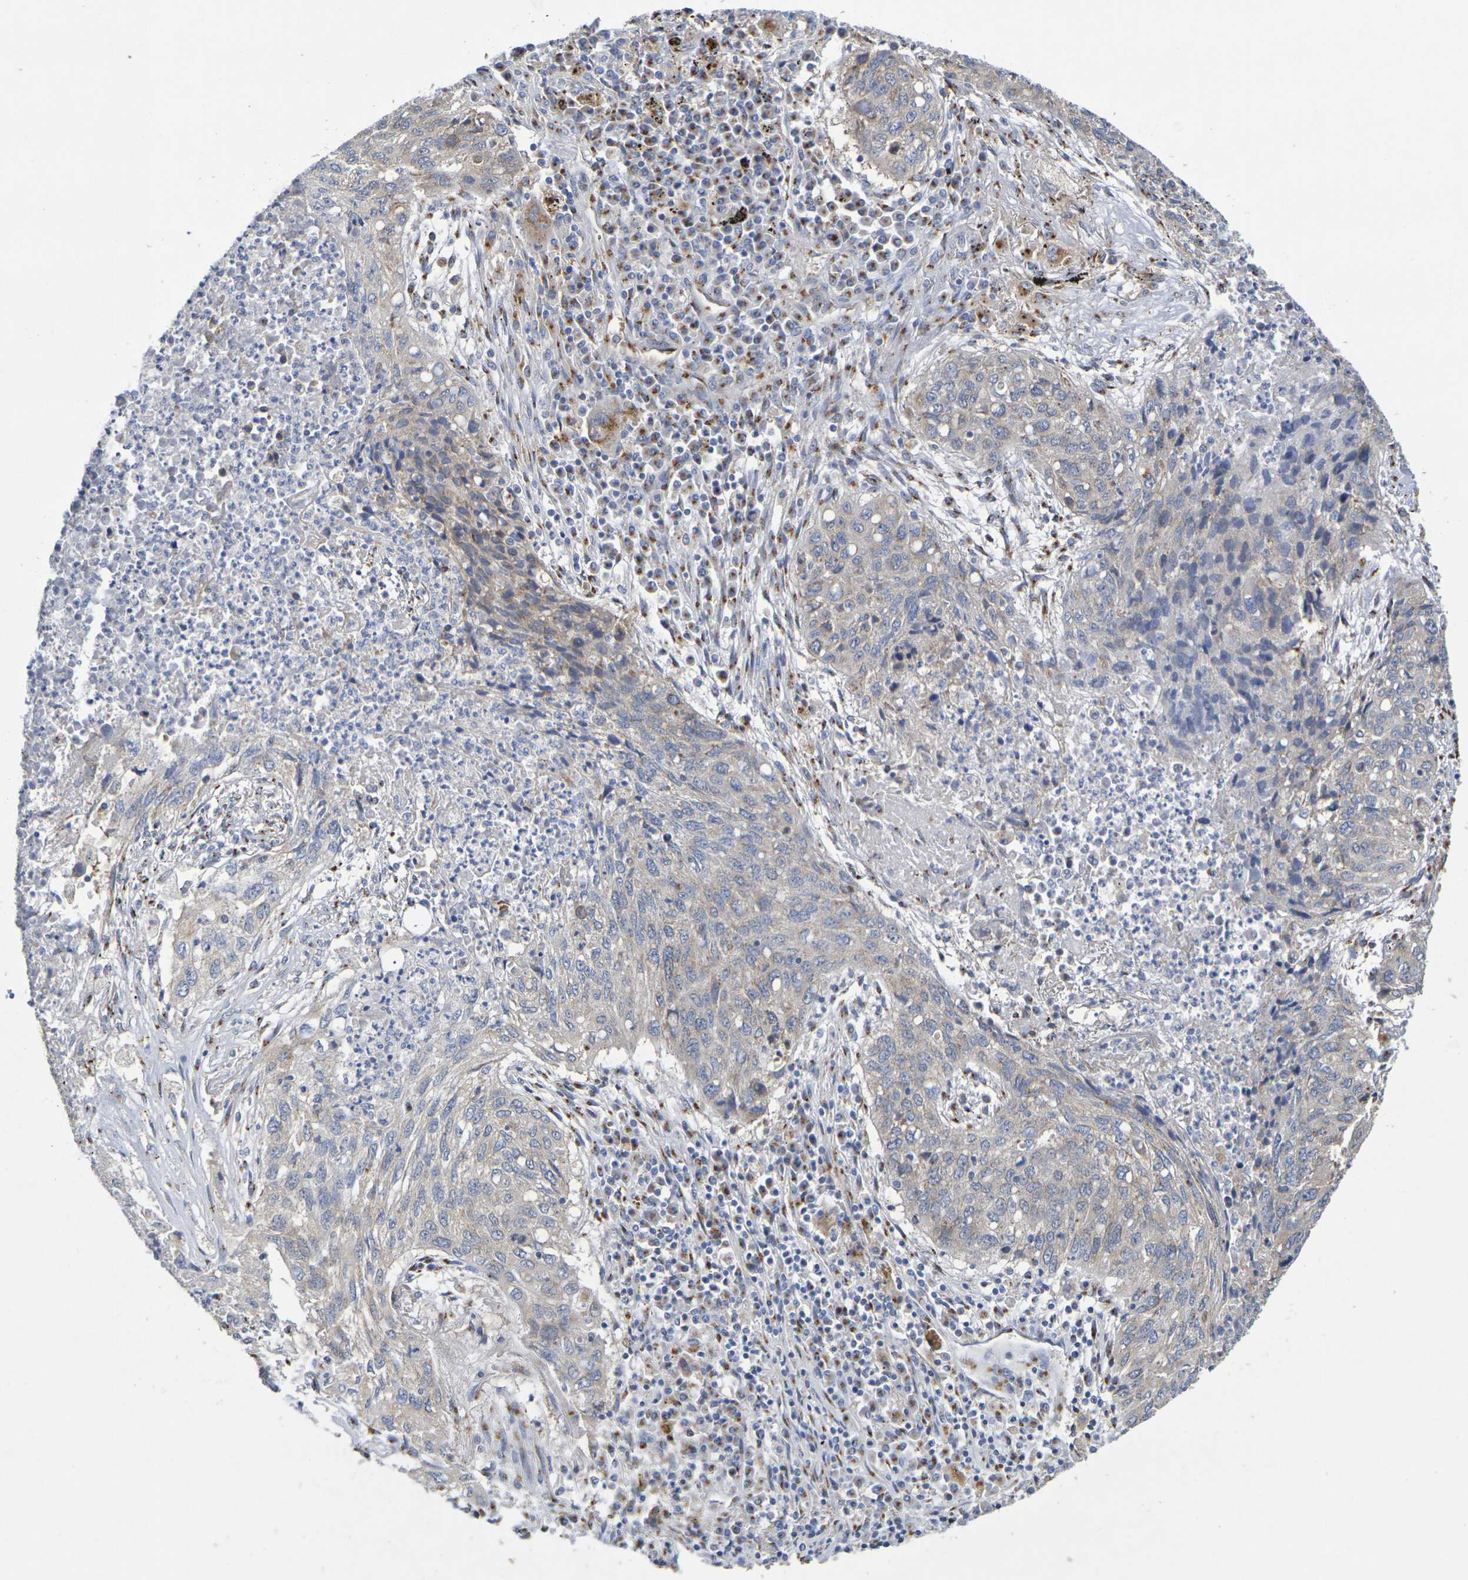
{"staining": {"intensity": "negative", "quantity": "none", "location": "none"}, "tissue": "lung cancer", "cell_type": "Tumor cells", "image_type": "cancer", "snomed": [{"axis": "morphology", "description": "Squamous cell carcinoma, NOS"}, {"axis": "topography", "description": "Lung"}], "caption": "A histopathology image of human lung cancer (squamous cell carcinoma) is negative for staining in tumor cells.", "gene": "DCP2", "patient": {"sex": "female", "age": 63}}